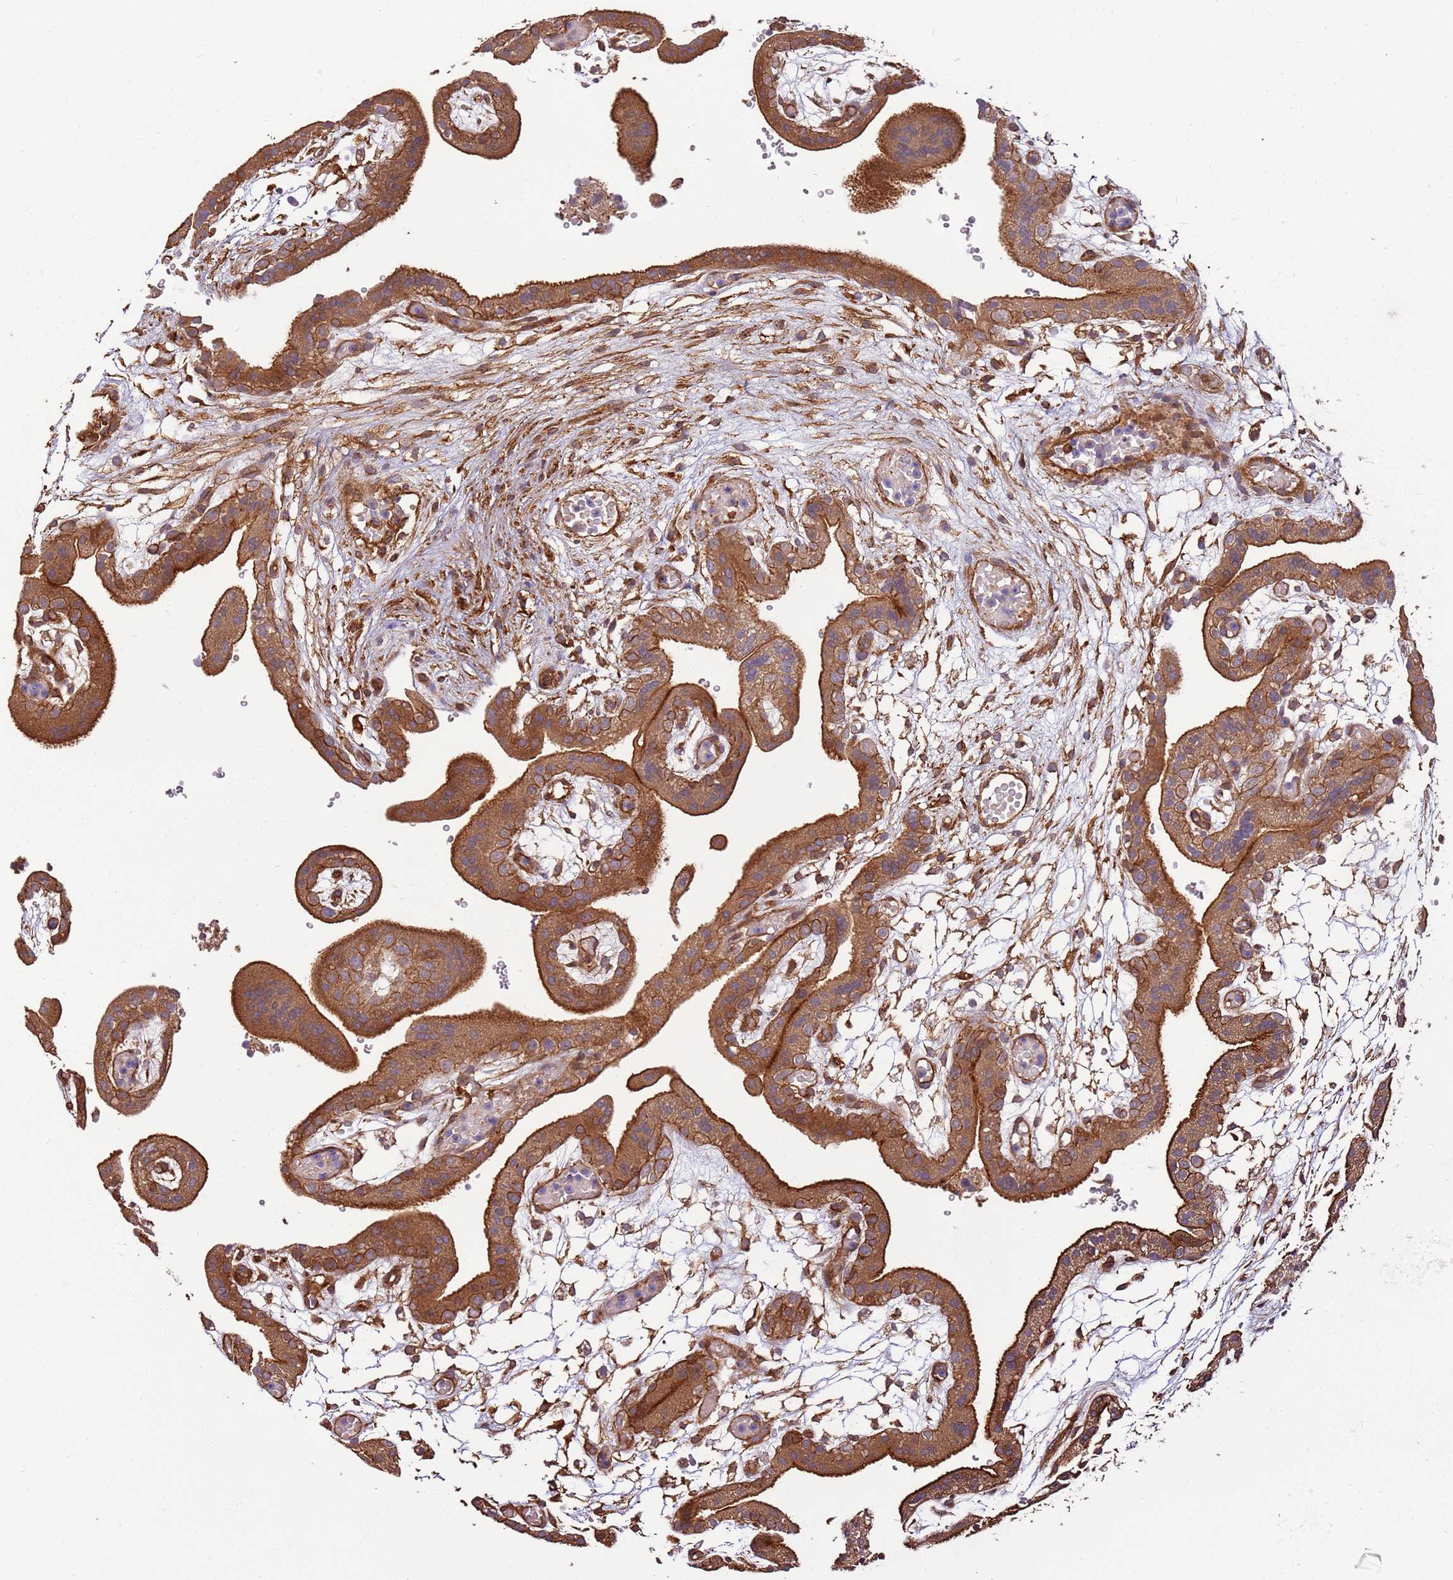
{"staining": {"intensity": "strong", "quantity": ">75%", "location": "cytoplasmic/membranous"}, "tissue": "placenta", "cell_type": "Trophoblastic cells", "image_type": "normal", "snomed": [{"axis": "morphology", "description": "Normal tissue, NOS"}, {"axis": "topography", "description": "Placenta"}], "caption": "High-magnification brightfield microscopy of normal placenta stained with DAB (3,3'-diaminobenzidine) (brown) and counterstained with hematoxylin (blue). trophoblastic cells exhibit strong cytoplasmic/membranous positivity is appreciated in approximately>75% of cells.", "gene": "ACVR2A", "patient": {"sex": "female", "age": 18}}